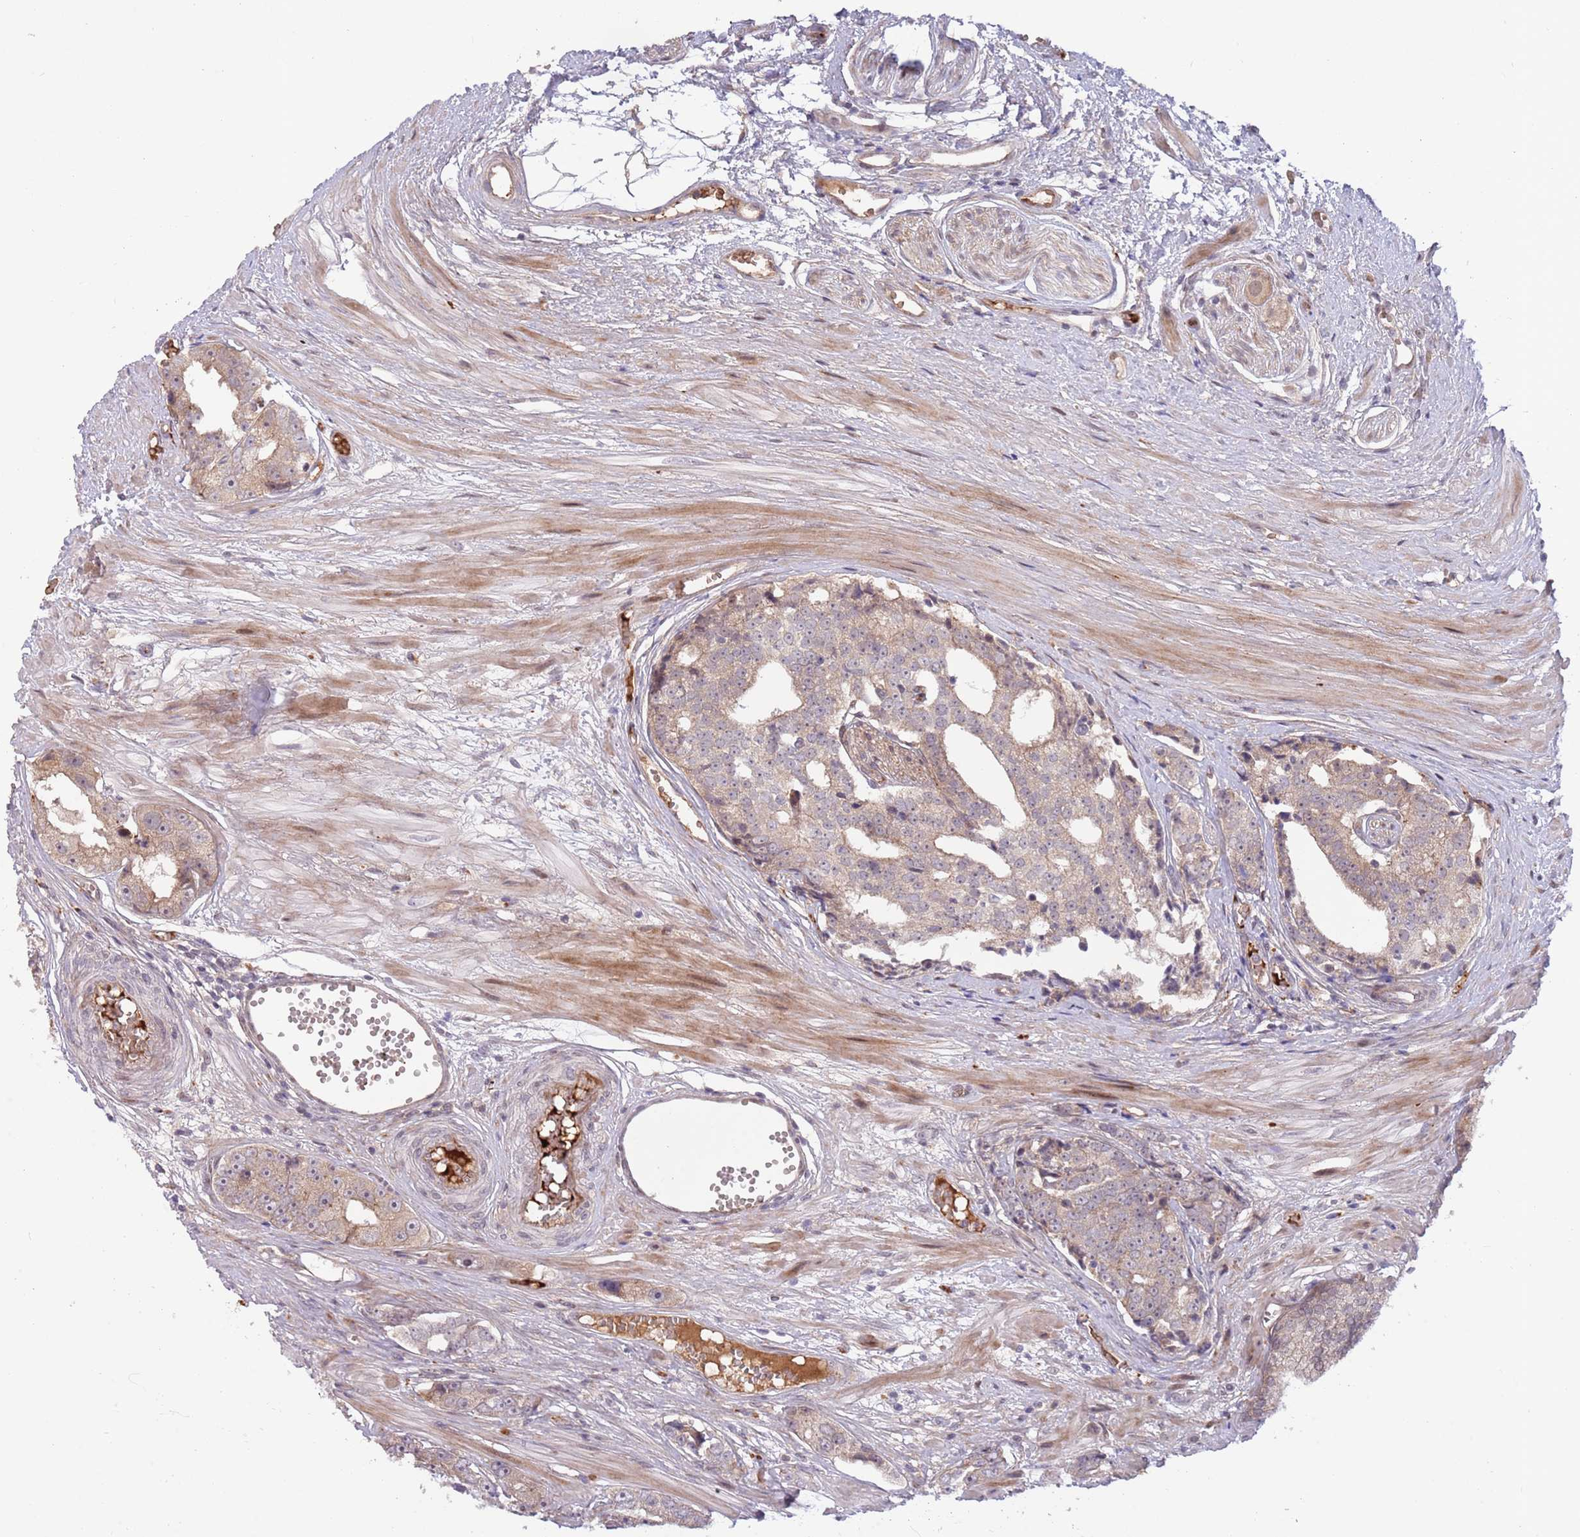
{"staining": {"intensity": "weak", "quantity": "<25%", "location": "cytoplasmic/membranous"}, "tissue": "prostate cancer", "cell_type": "Tumor cells", "image_type": "cancer", "snomed": [{"axis": "morphology", "description": "Adenocarcinoma, High grade"}, {"axis": "topography", "description": "Prostate"}], "caption": "Prostate high-grade adenocarcinoma stained for a protein using immunohistochemistry demonstrates no expression tumor cells.", "gene": "NT5DC4", "patient": {"sex": "male", "age": 71}}